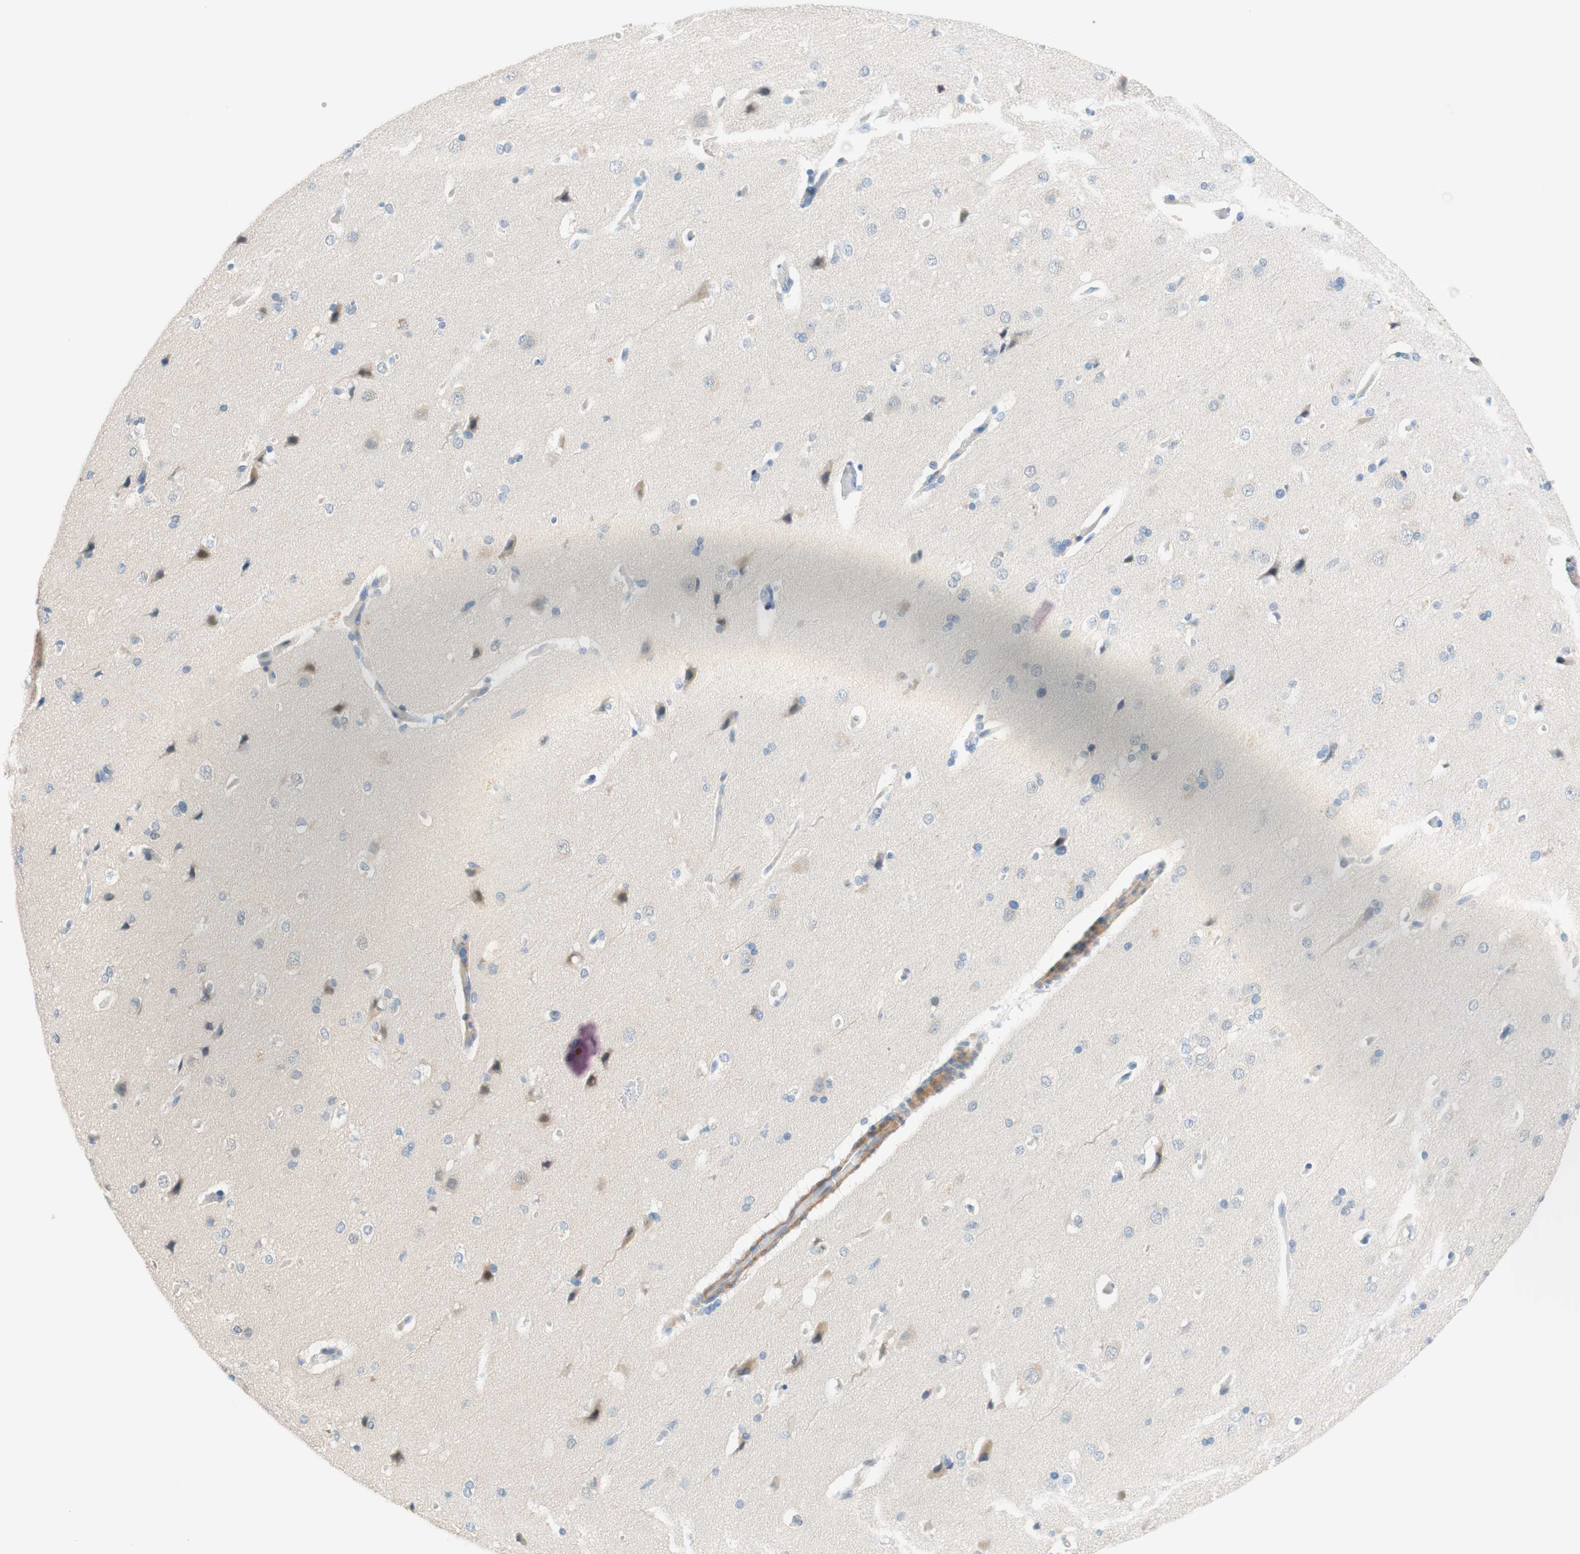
{"staining": {"intensity": "weak", "quantity": ">75%", "location": "cytoplasmic/membranous"}, "tissue": "cerebral cortex", "cell_type": "Endothelial cells", "image_type": "normal", "snomed": [{"axis": "morphology", "description": "Normal tissue, NOS"}, {"axis": "topography", "description": "Cerebral cortex"}], "caption": "Immunohistochemistry image of unremarkable human cerebral cortex stained for a protein (brown), which reveals low levels of weak cytoplasmic/membranous positivity in about >75% of endothelial cells.", "gene": "ENTREP2", "patient": {"sex": "male", "age": 62}}